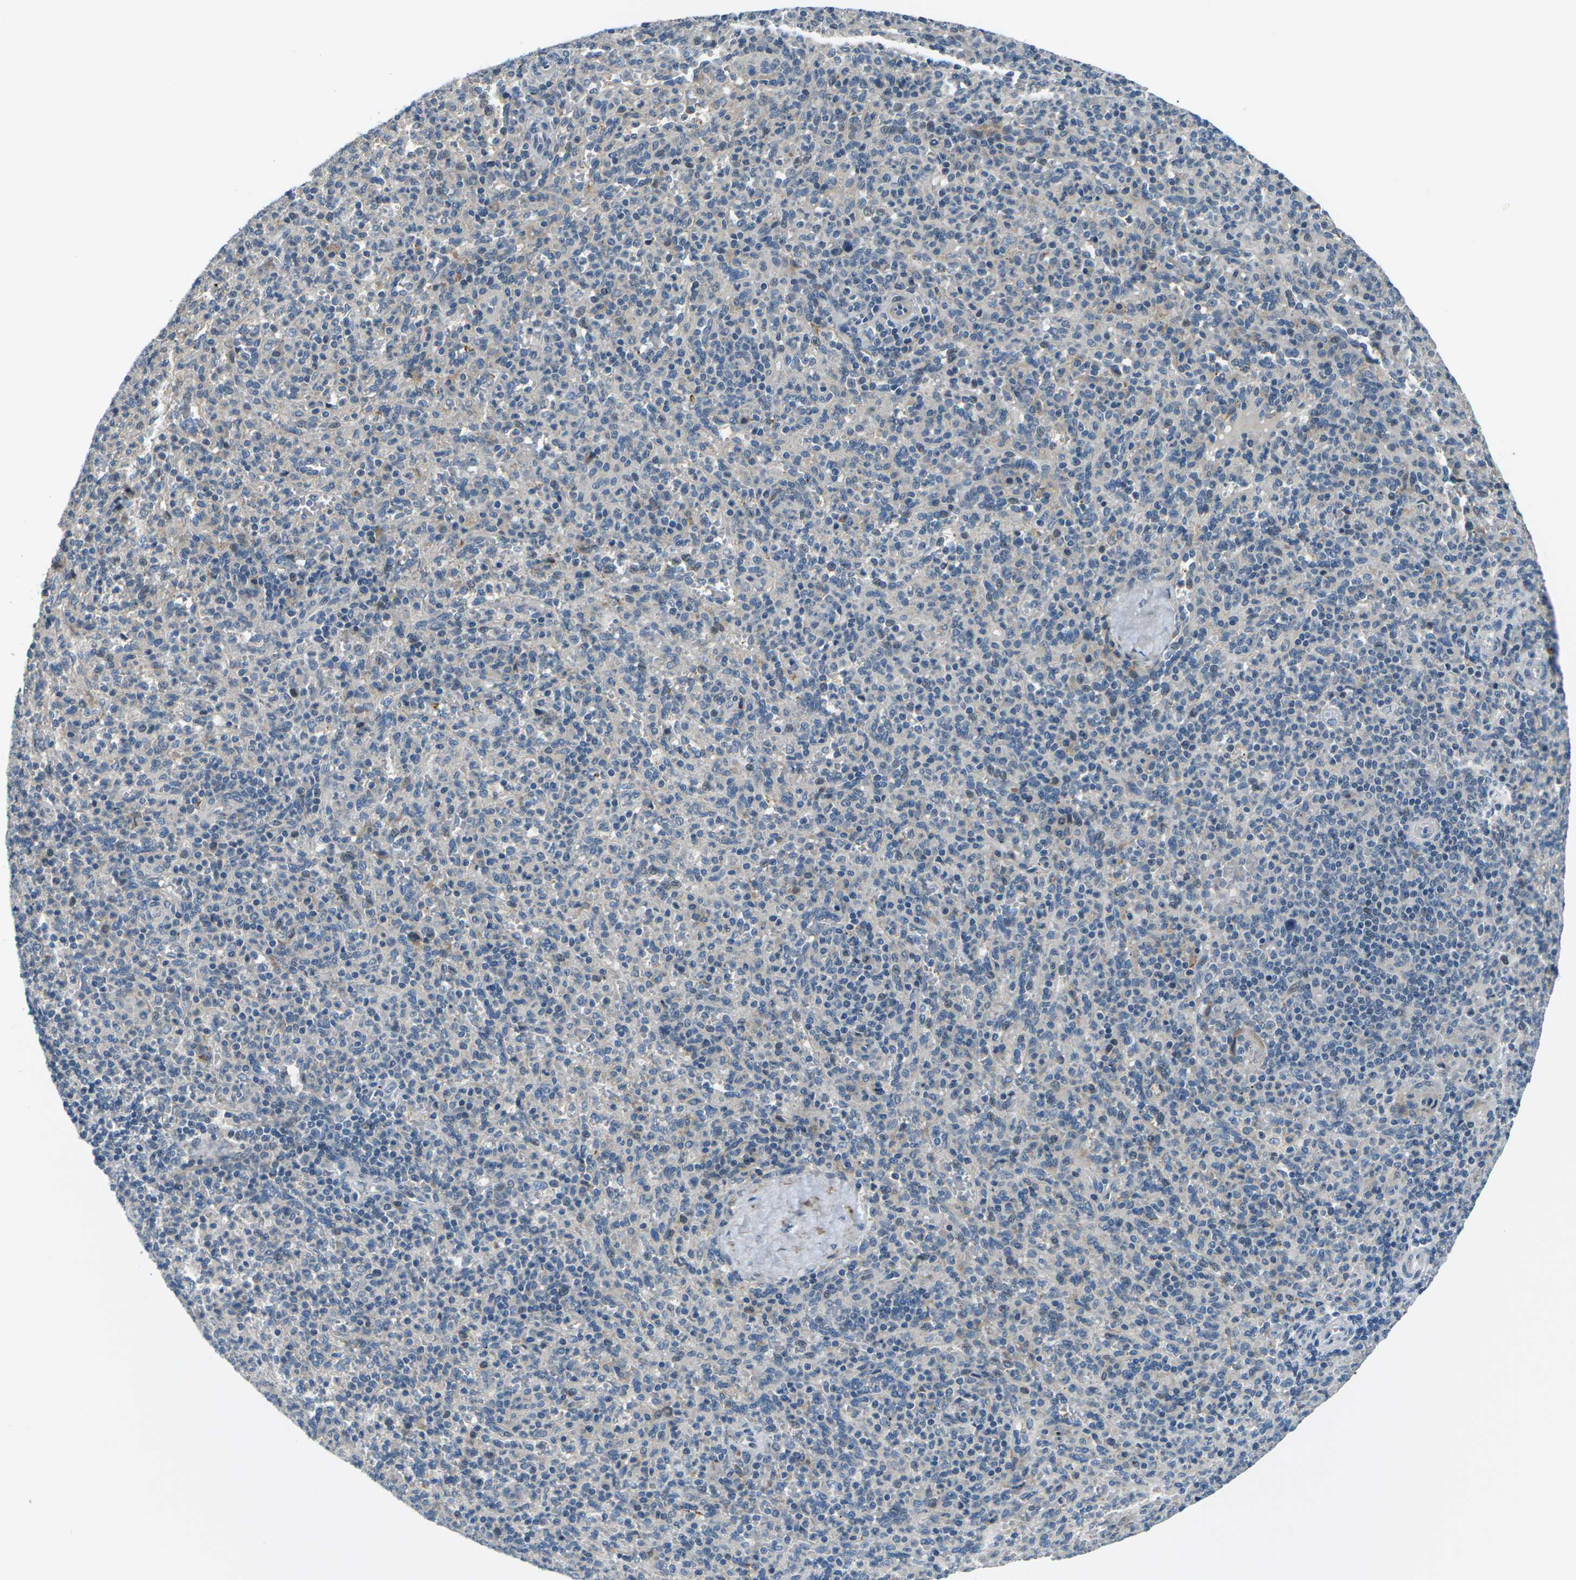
{"staining": {"intensity": "negative", "quantity": "none", "location": "none"}, "tissue": "spleen", "cell_type": "Cells in red pulp", "image_type": "normal", "snomed": [{"axis": "morphology", "description": "Normal tissue, NOS"}, {"axis": "topography", "description": "Spleen"}], "caption": "Immunohistochemical staining of benign spleen displays no significant staining in cells in red pulp. (Brightfield microscopy of DAB (3,3'-diaminobenzidine) IHC at high magnification).", "gene": "SLC13A3", "patient": {"sex": "male", "age": 36}}